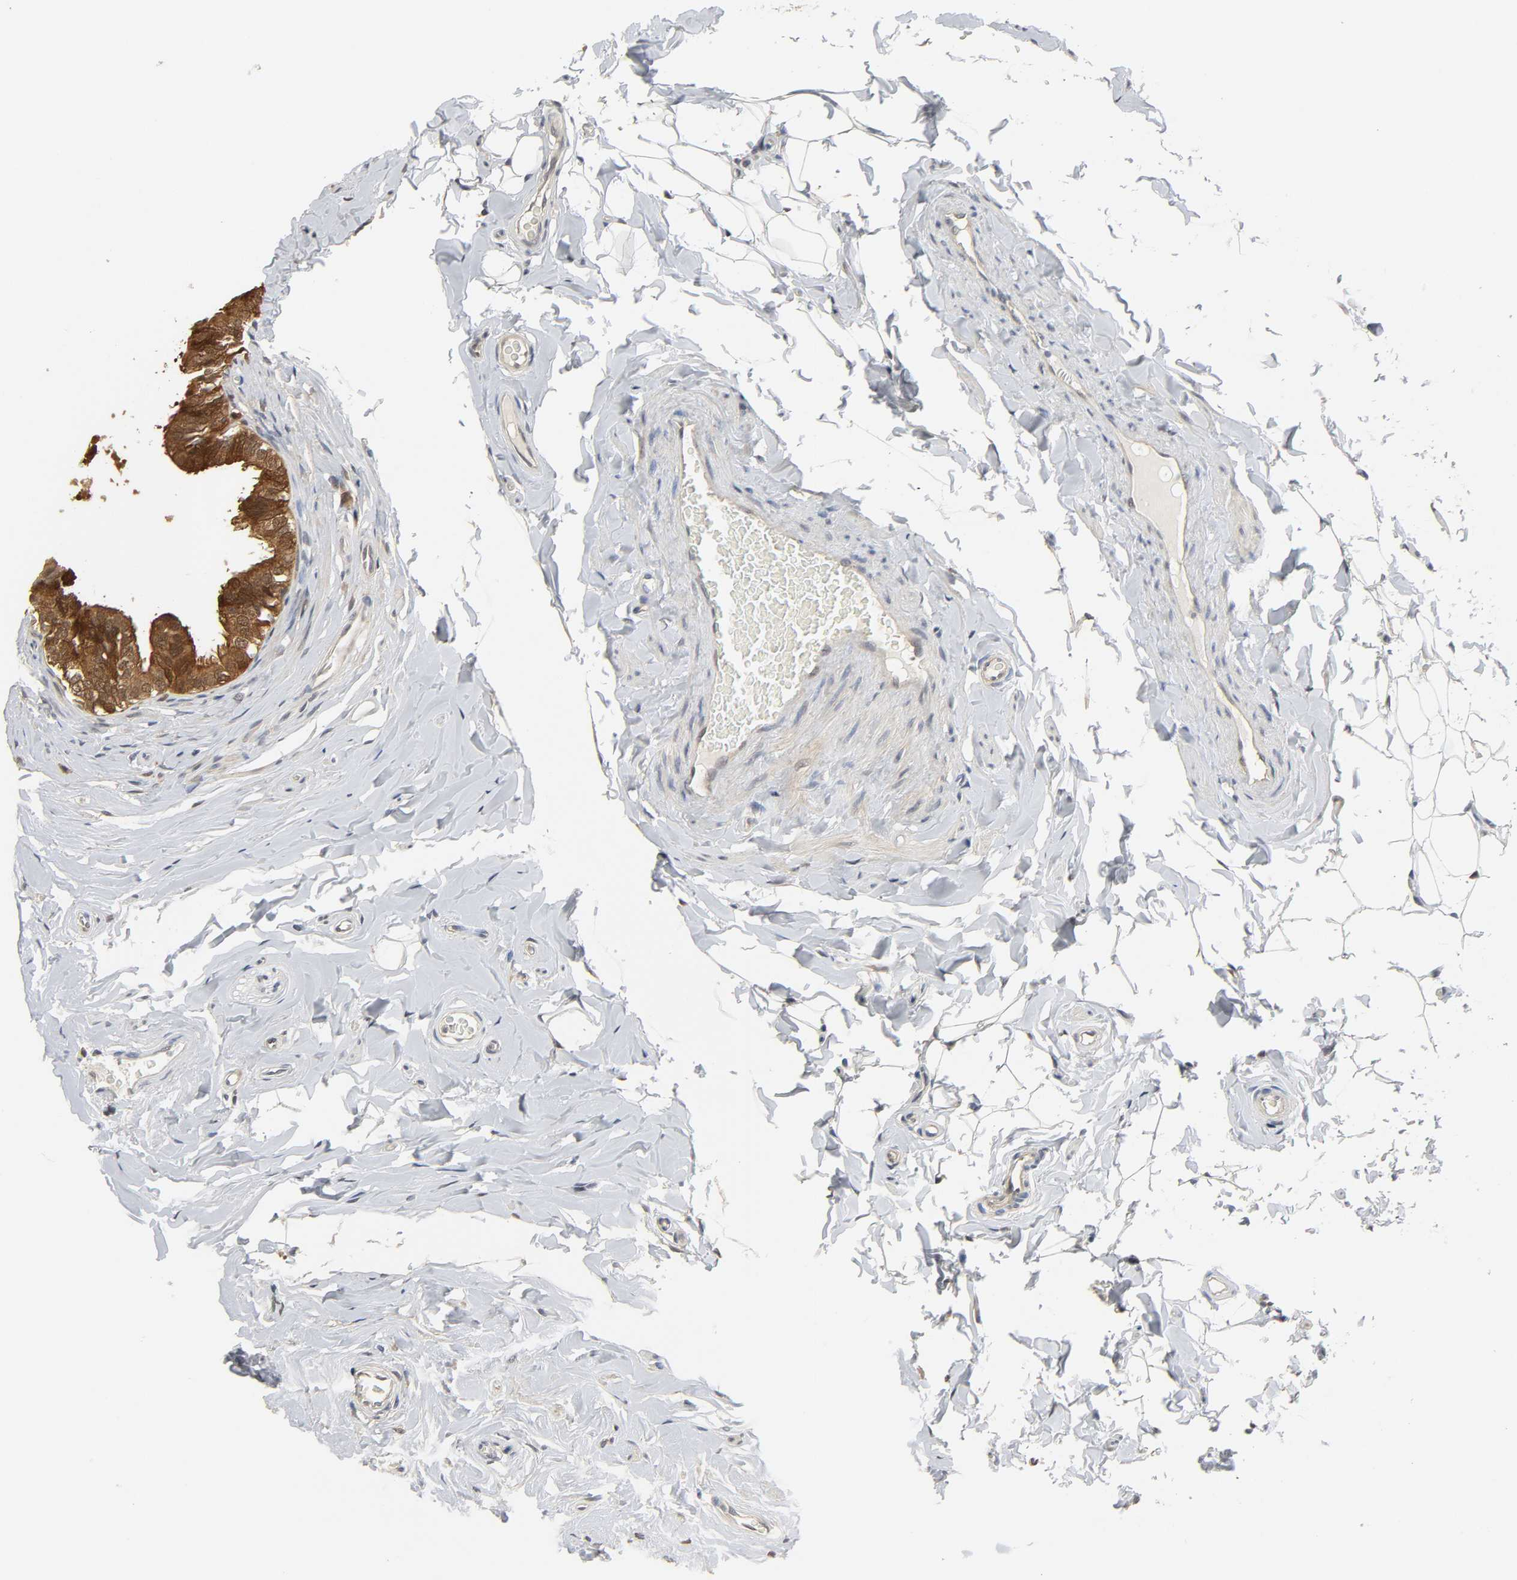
{"staining": {"intensity": "strong", "quantity": ">75%", "location": "cytoplasmic/membranous,nuclear"}, "tissue": "epididymis", "cell_type": "Glandular cells", "image_type": "normal", "snomed": [{"axis": "morphology", "description": "Normal tissue, NOS"}, {"axis": "topography", "description": "Epididymis"}], "caption": "Glandular cells display high levels of strong cytoplasmic/membranous,nuclear expression in about >75% of cells in benign human epididymis. Immunohistochemistry (ihc) stains the protein of interest in brown and the nuclei are stained blue.", "gene": "MIF", "patient": {"sex": "male", "age": 26}}